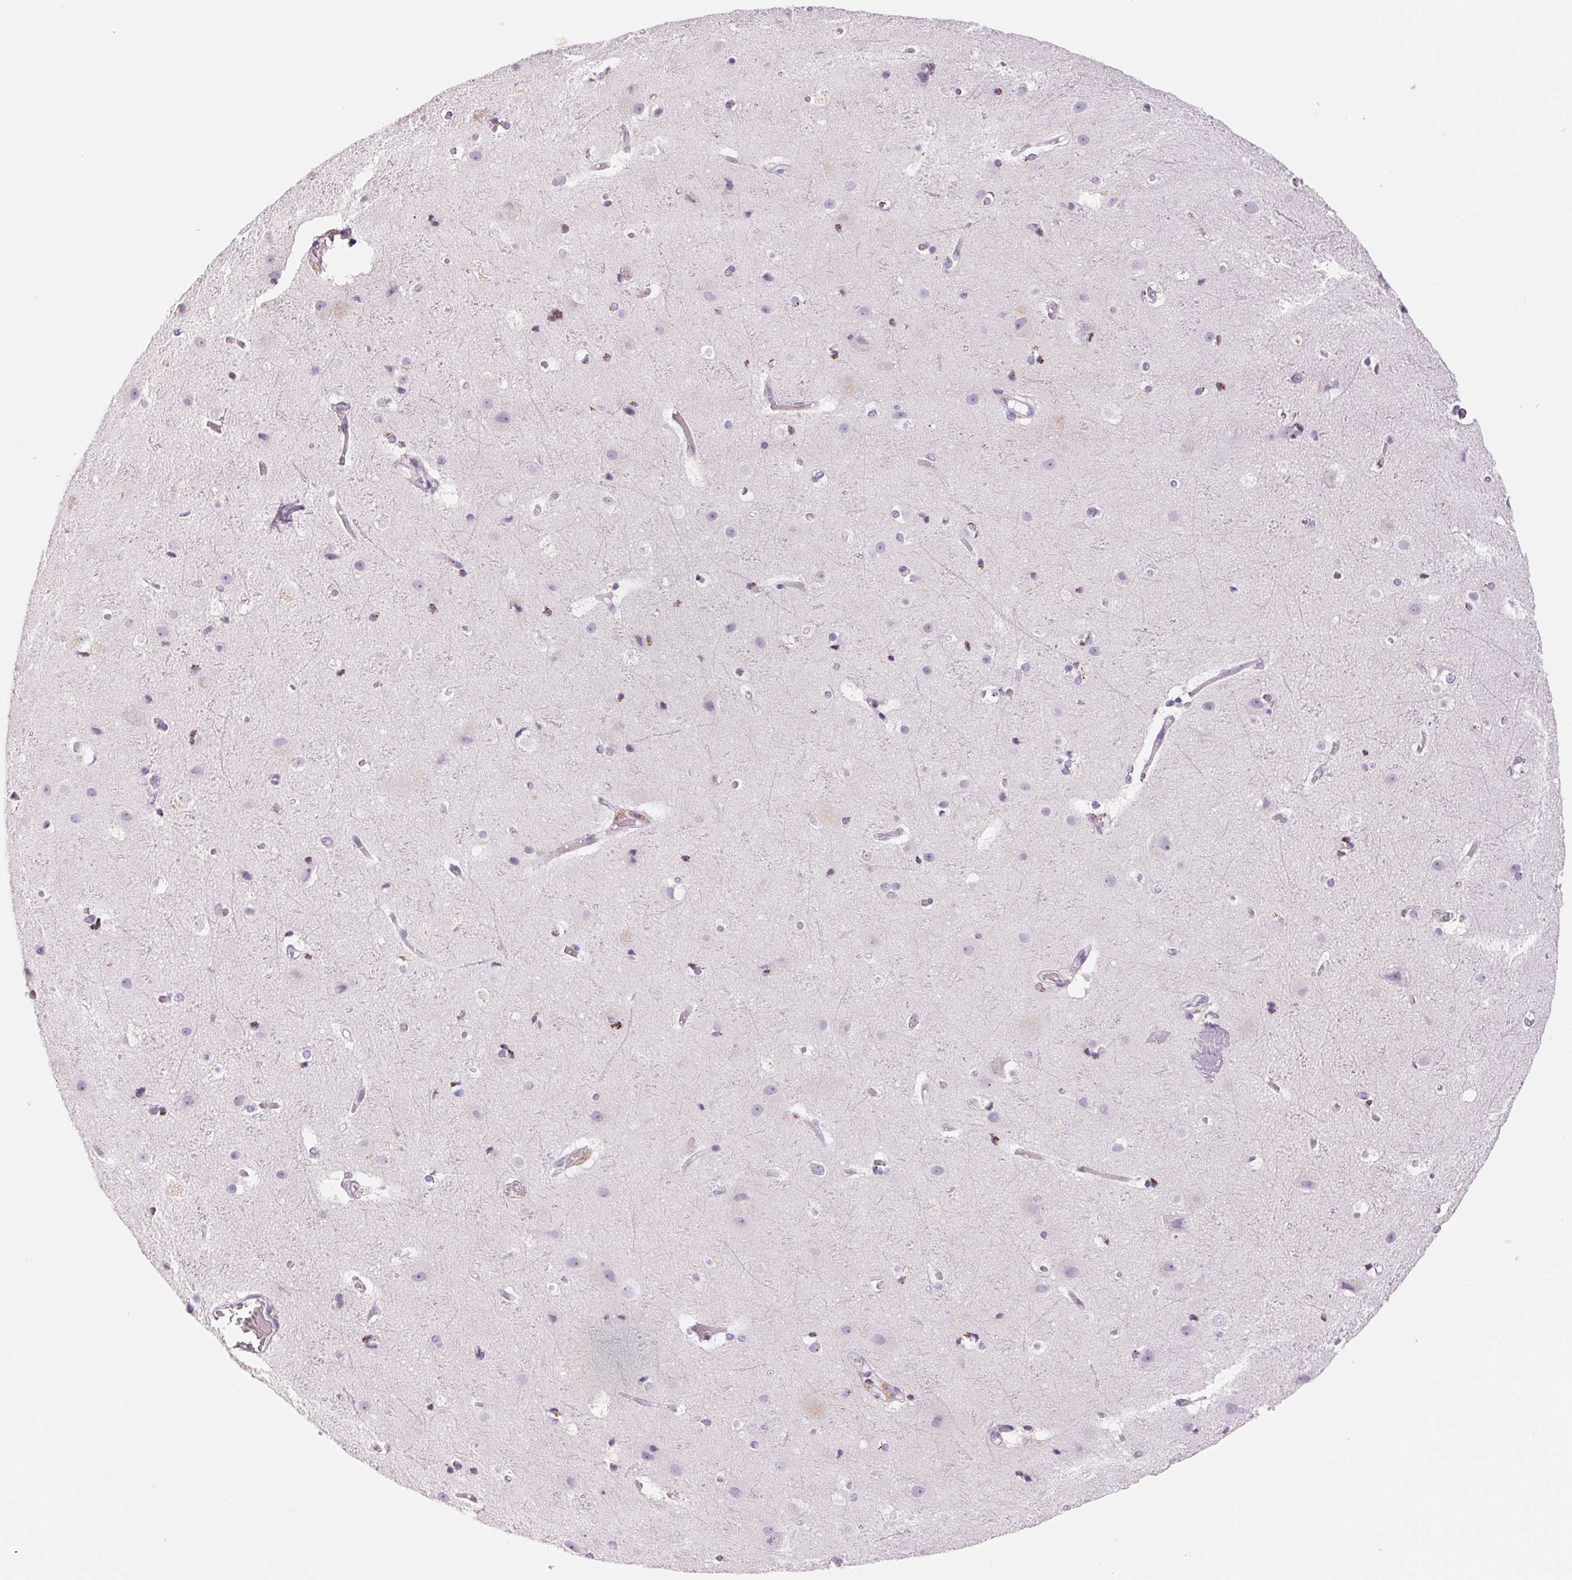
{"staining": {"intensity": "negative", "quantity": "none", "location": "none"}, "tissue": "cerebral cortex", "cell_type": "Endothelial cells", "image_type": "normal", "snomed": [{"axis": "morphology", "description": "Normal tissue, NOS"}, {"axis": "topography", "description": "Cerebral cortex"}], "caption": "IHC histopathology image of normal cerebral cortex: human cerebral cortex stained with DAB displays no significant protein positivity in endothelial cells. (Brightfield microscopy of DAB (3,3'-diaminobenzidine) IHC at high magnification).", "gene": "GALNT7", "patient": {"sex": "female", "age": 52}}